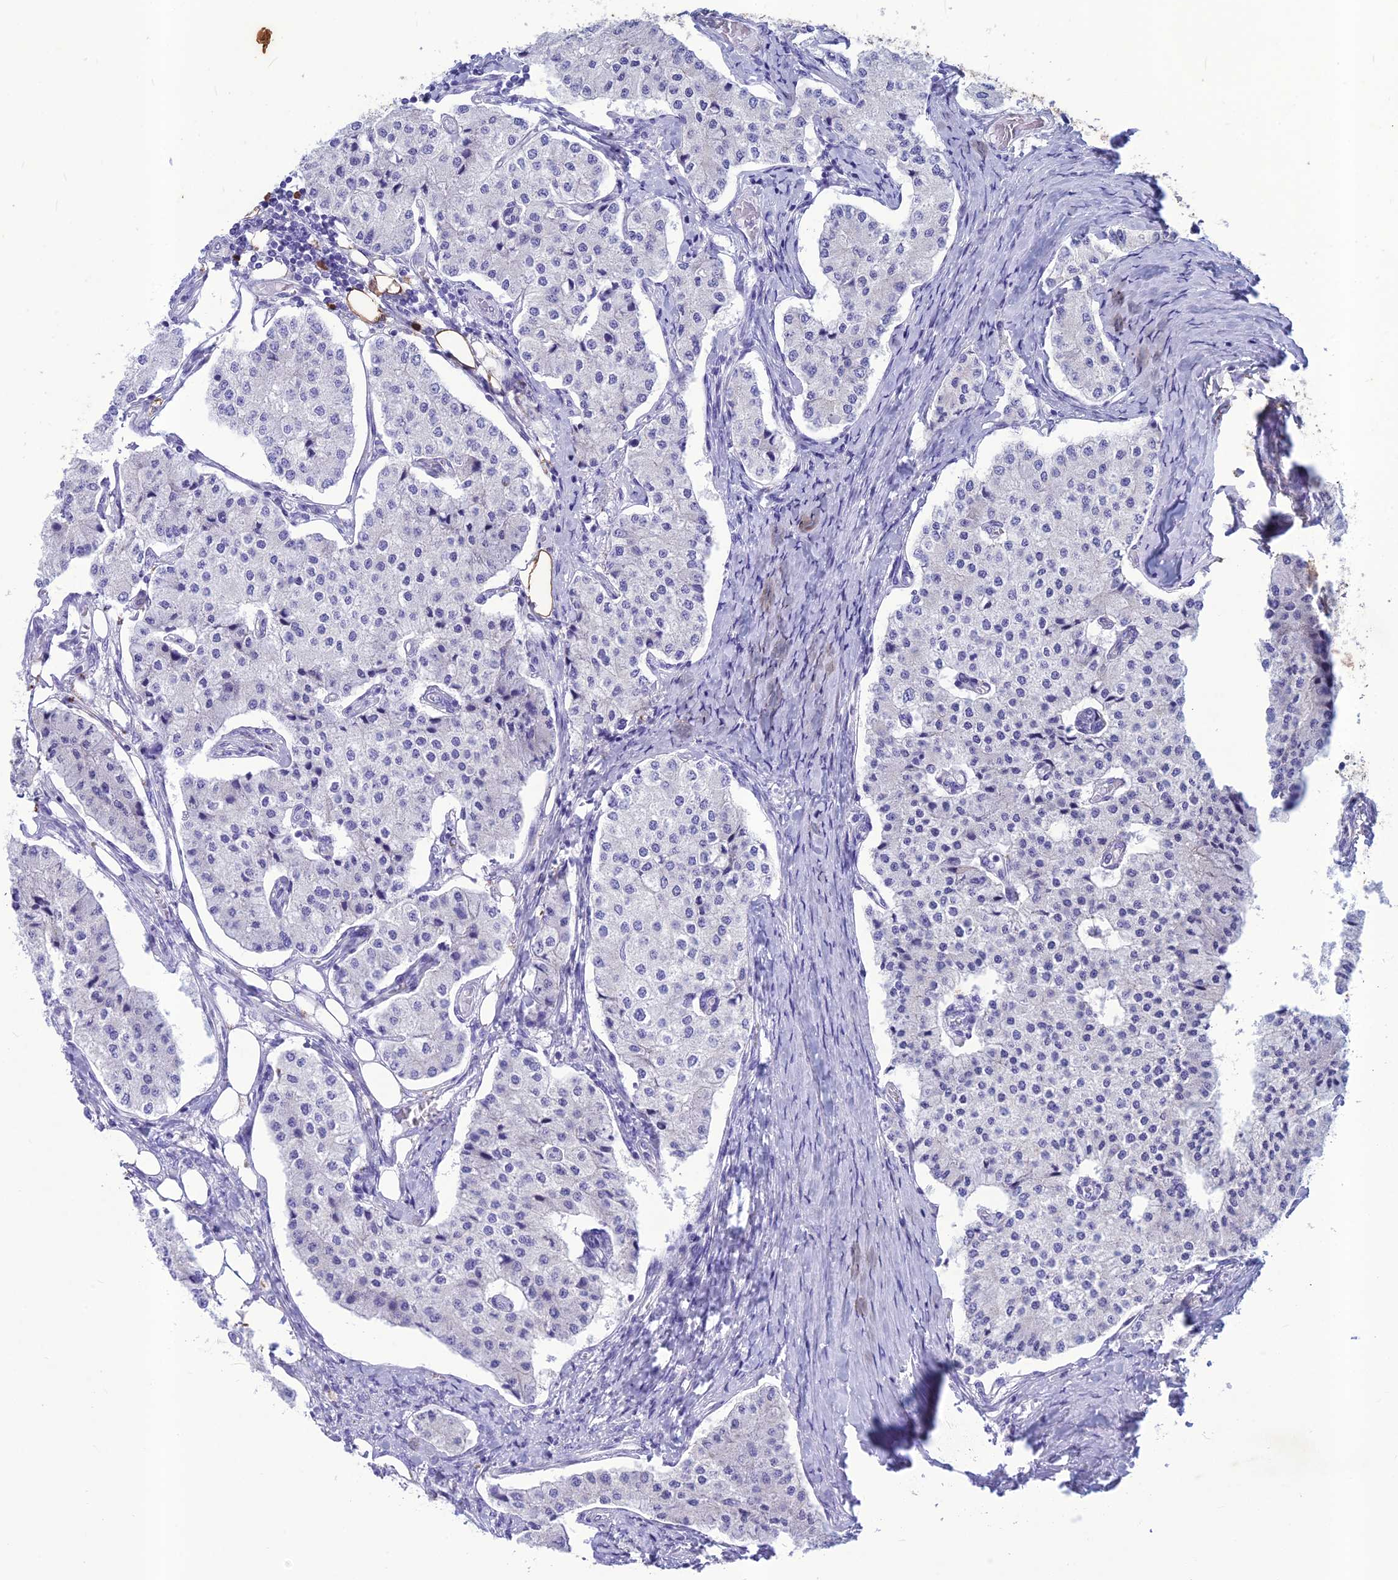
{"staining": {"intensity": "negative", "quantity": "none", "location": "none"}, "tissue": "carcinoid", "cell_type": "Tumor cells", "image_type": "cancer", "snomed": [{"axis": "morphology", "description": "Carcinoid, malignant, NOS"}, {"axis": "topography", "description": "Colon"}], "caption": "Immunohistochemical staining of carcinoid demonstrates no significant positivity in tumor cells.", "gene": "IFT172", "patient": {"sex": "female", "age": 52}}